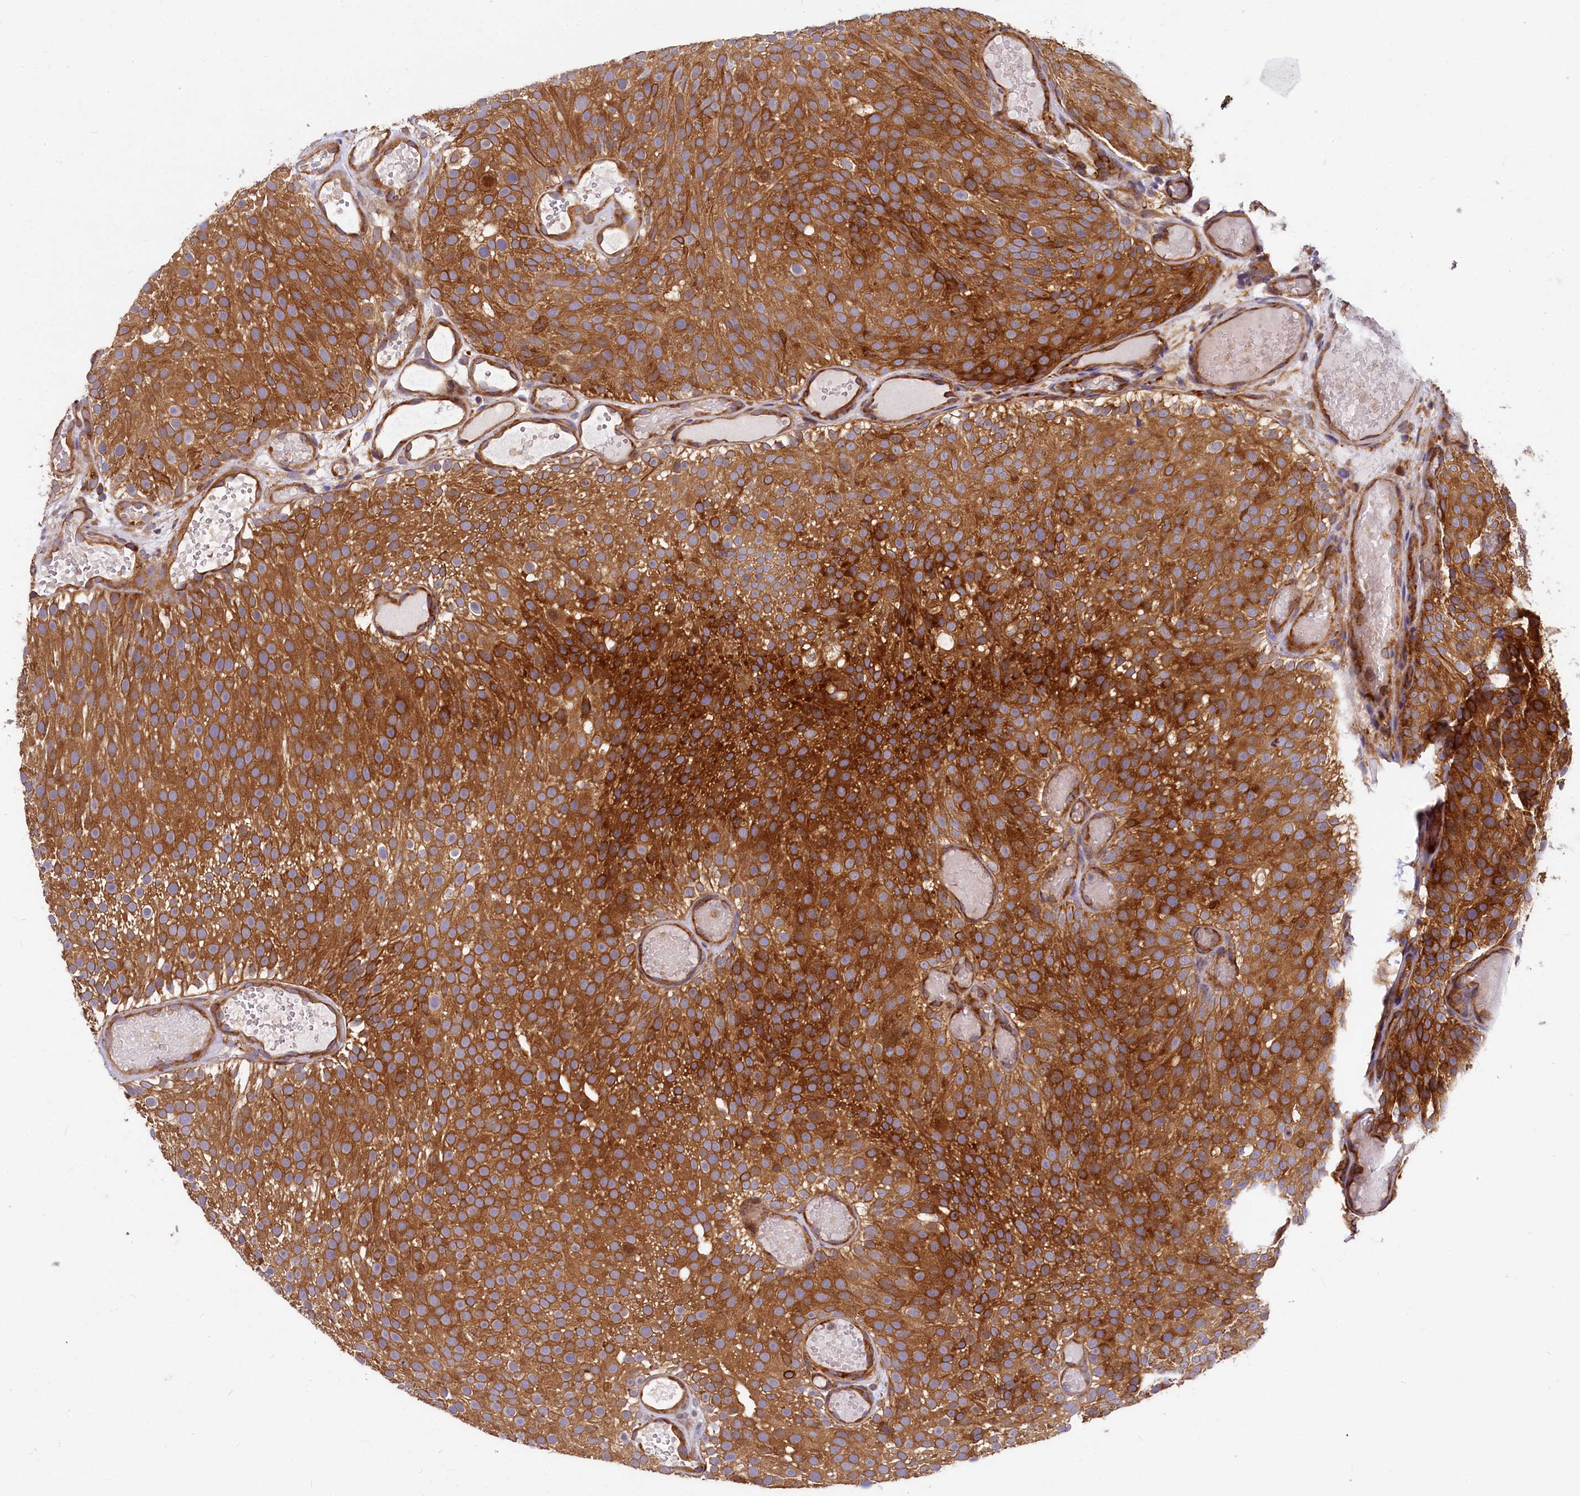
{"staining": {"intensity": "strong", "quantity": ">75%", "location": "cytoplasmic/membranous"}, "tissue": "urothelial cancer", "cell_type": "Tumor cells", "image_type": "cancer", "snomed": [{"axis": "morphology", "description": "Urothelial carcinoma, Low grade"}, {"axis": "topography", "description": "Urinary bladder"}], "caption": "Urothelial carcinoma (low-grade) tissue demonstrates strong cytoplasmic/membranous staining in about >75% of tumor cells, visualized by immunohistochemistry.", "gene": "EIF2B2", "patient": {"sex": "male", "age": 78}}